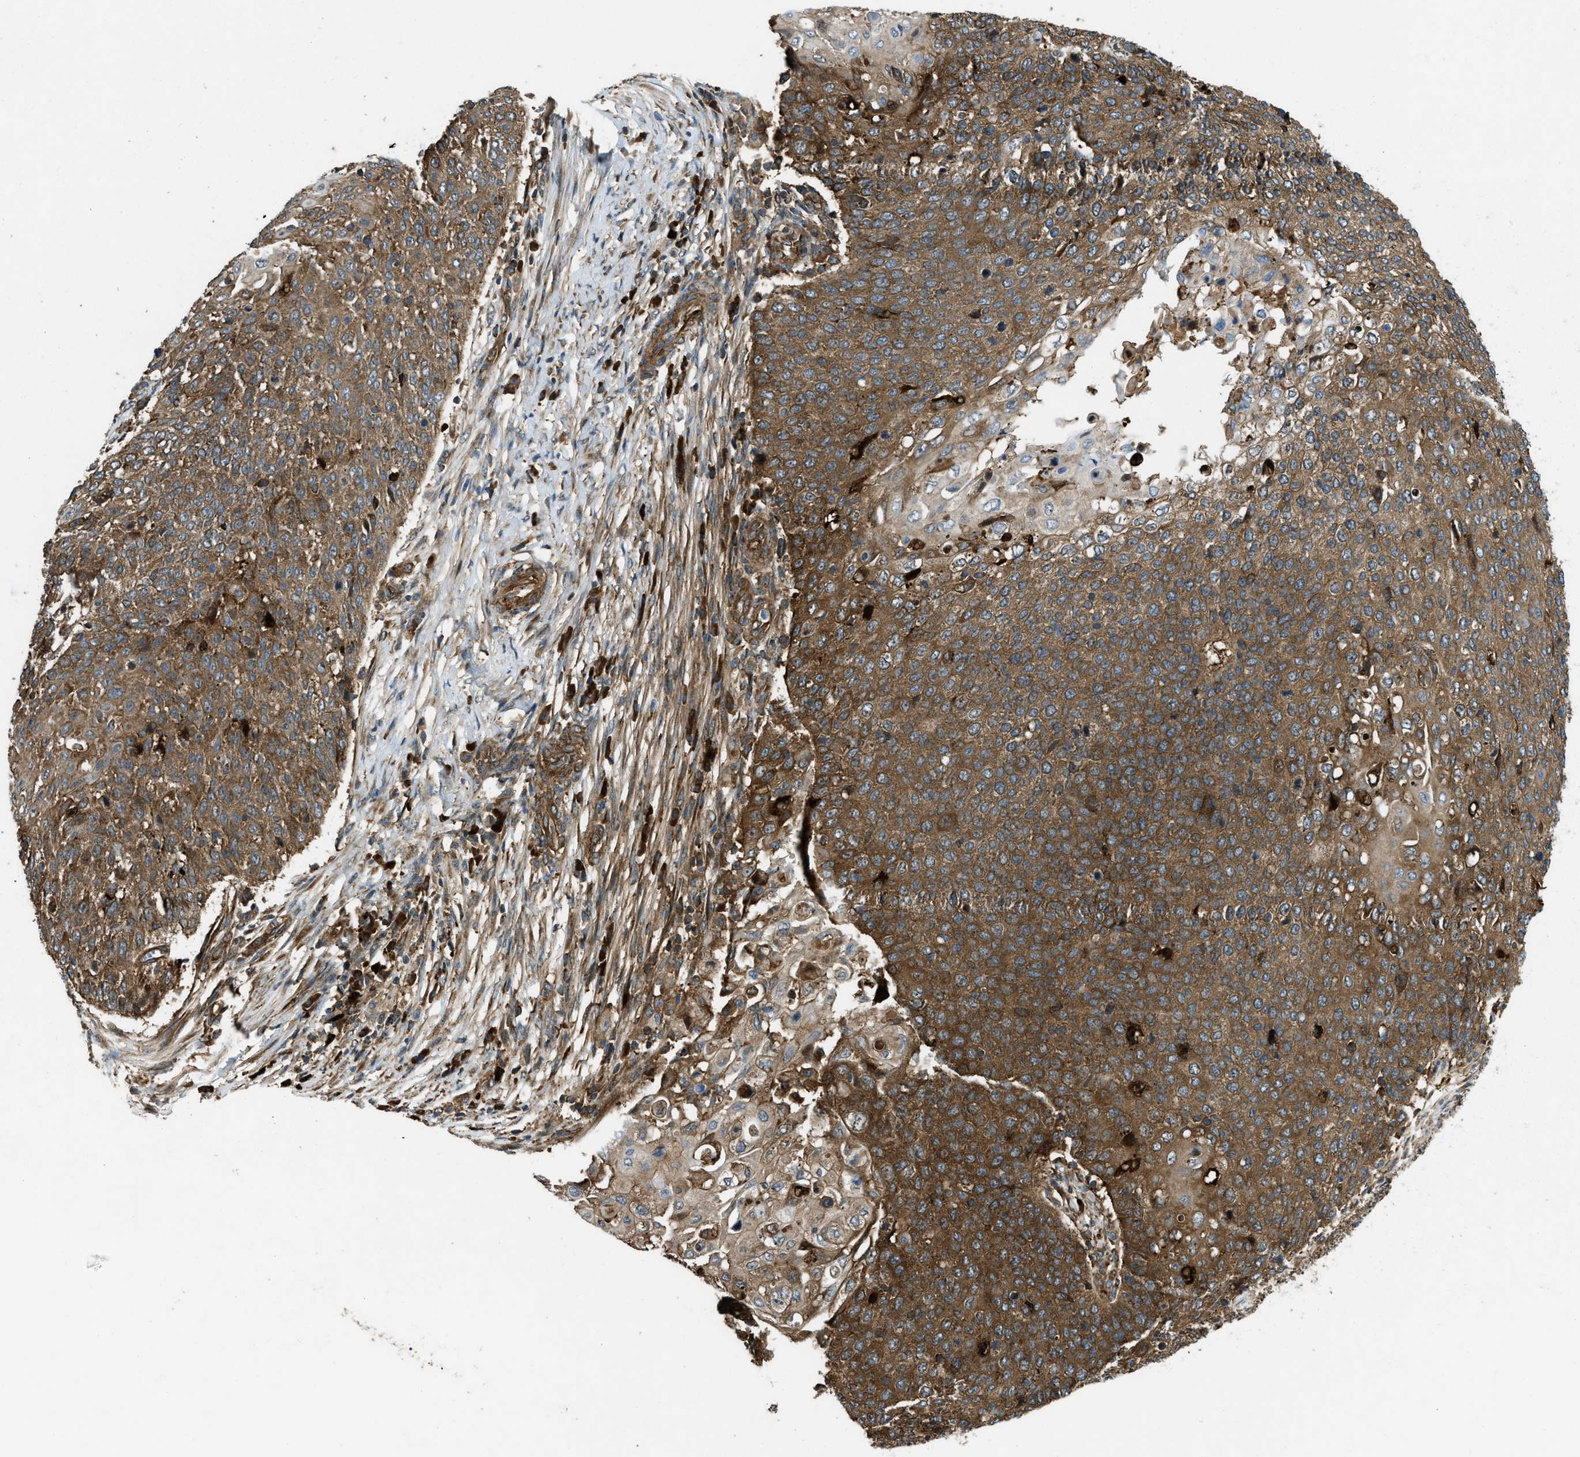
{"staining": {"intensity": "moderate", "quantity": ">75%", "location": "cytoplasmic/membranous"}, "tissue": "cervical cancer", "cell_type": "Tumor cells", "image_type": "cancer", "snomed": [{"axis": "morphology", "description": "Squamous cell carcinoma, NOS"}, {"axis": "topography", "description": "Cervix"}], "caption": "High-power microscopy captured an IHC micrograph of cervical cancer, revealing moderate cytoplasmic/membranous positivity in about >75% of tumor cells.", "gene": "RASGRF2", "patient": {"sex": "female", "age": 39}}